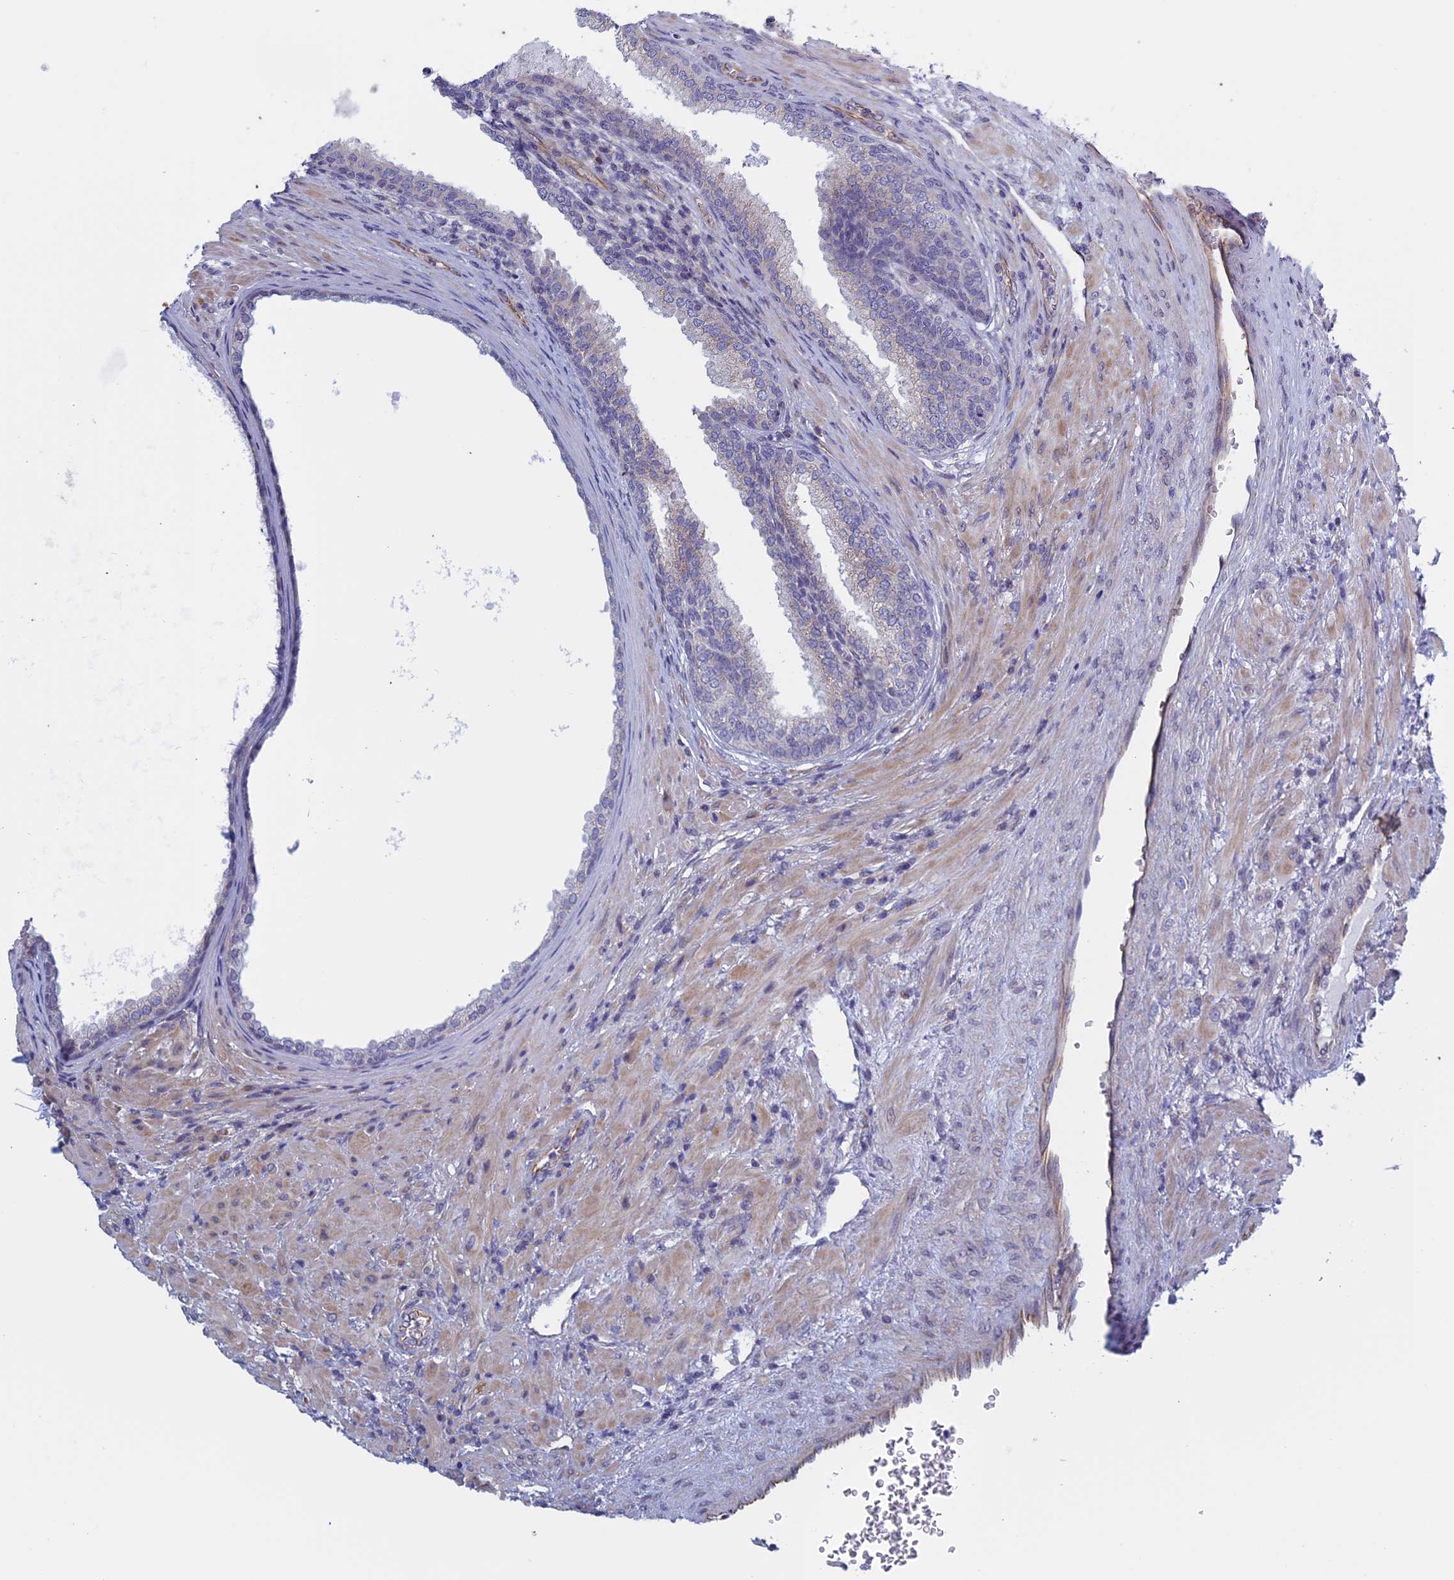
{"staining": {"intensity": "negative", "quantity": "none", "location": "none"}, "tissue": "prostate", "cell_type": "Glandular cells", "image_type": "normal", "snomed": [{"axis": "morphology", "description": "Normal tissue, NOS"}, {"axis": "topography", "description": "Prostate"}], "caption": "This is a histopathology image of immunohistochemistry (IHC) staining of normal prostate, which shows no expression in glandular cells.", "gene": "BCL2L10", "patient": {"sex": "male", "age": 76}}